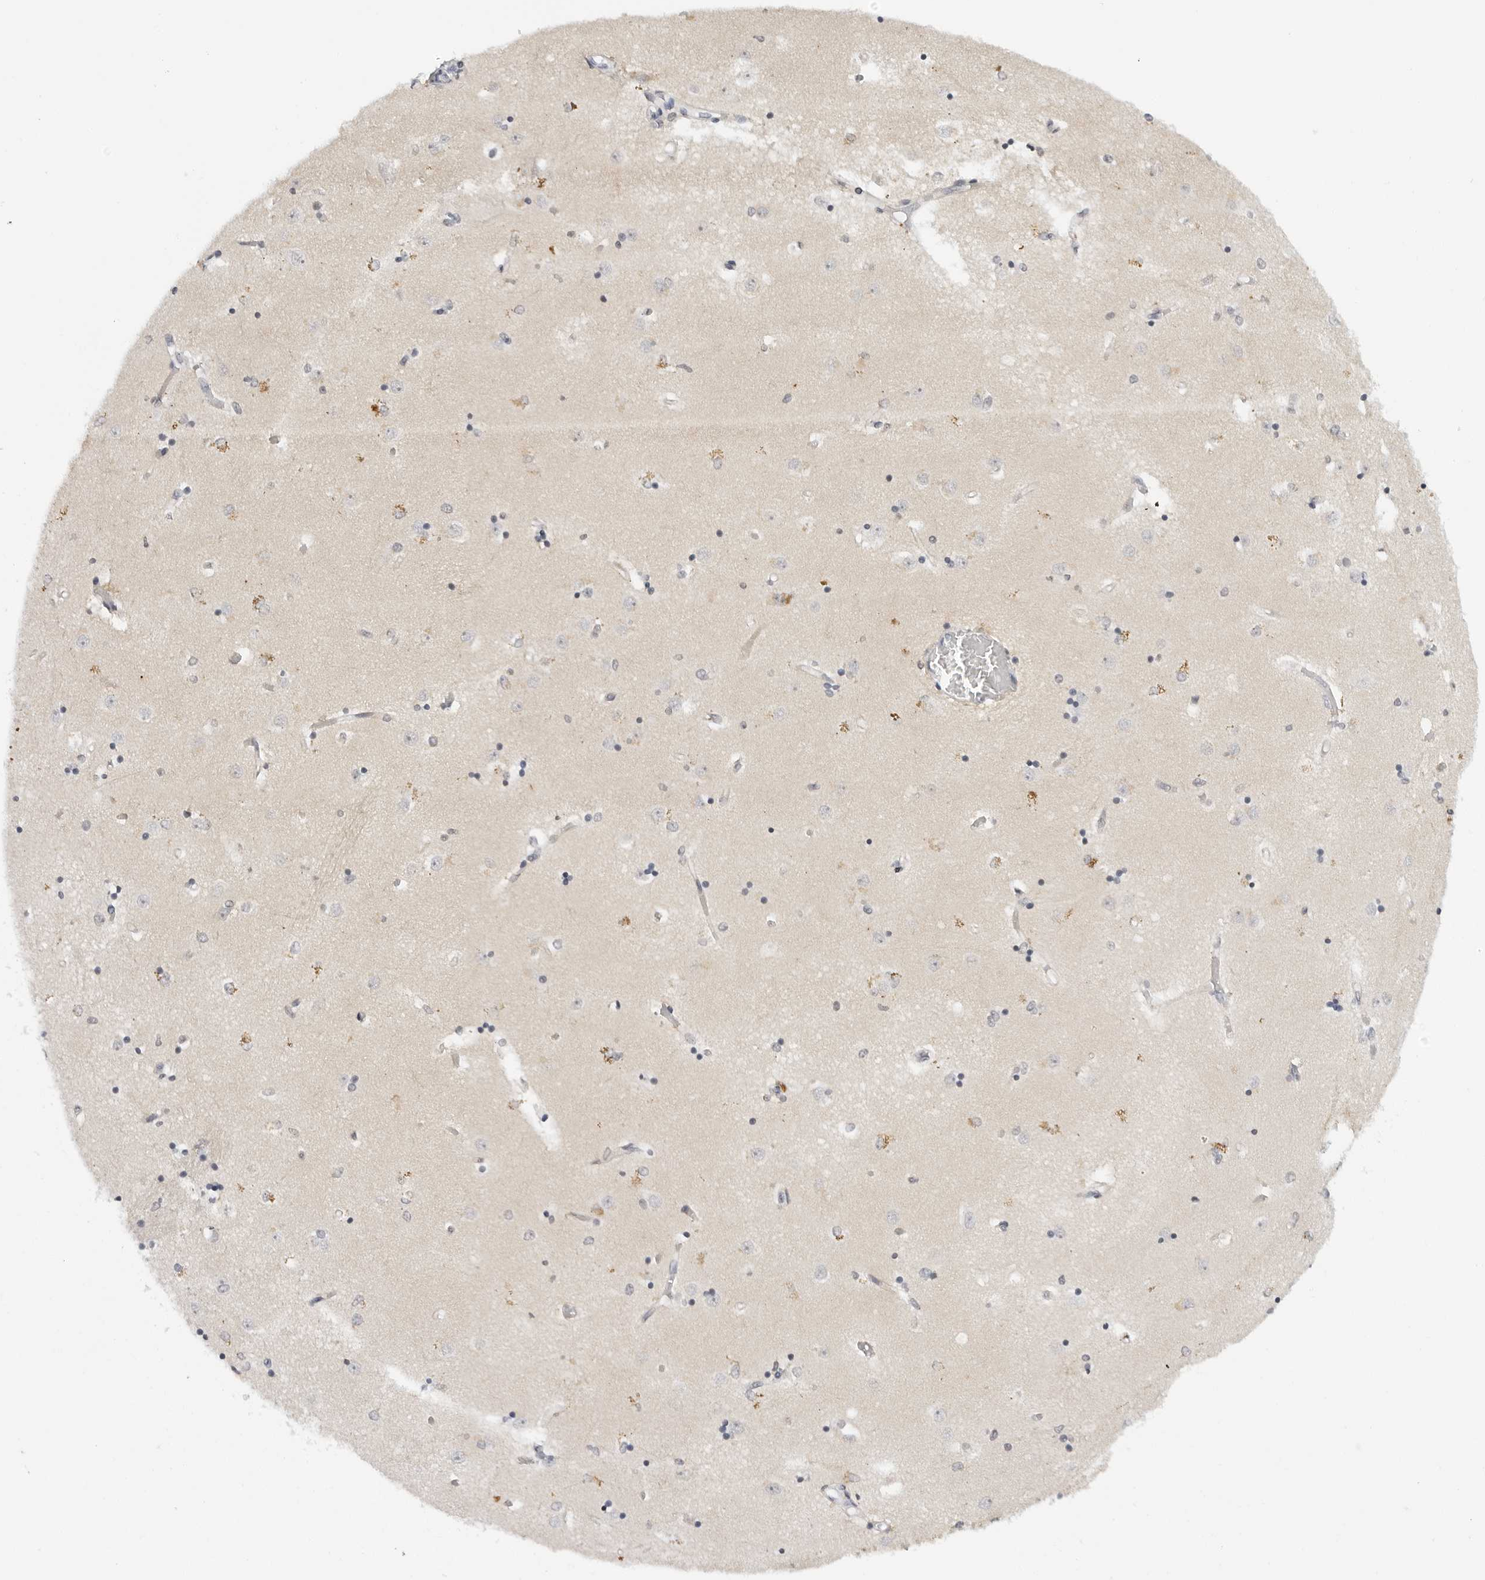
{"staining": {"intensity": "moderate", "quantity": "<25%", "location": "cytoplasmic/membranous"}, "tissue": "caudate", "cell_type": "Glial cells", "image_type": "normal", "snomed": [{"axis": "morphology", "description": "Normal tissue, NOS"}, {"axis": "topography", "description": "Lateral ventricle wall"}], "caption": "A brown stain shows moderate cytoplasmic/membranous staining of a protein in glial cells of normal caudate. (IHC, brightfield microscopy, high magnification).", "gene": "MAP2K5", "patient": {"sex": "male", "age": 45}}